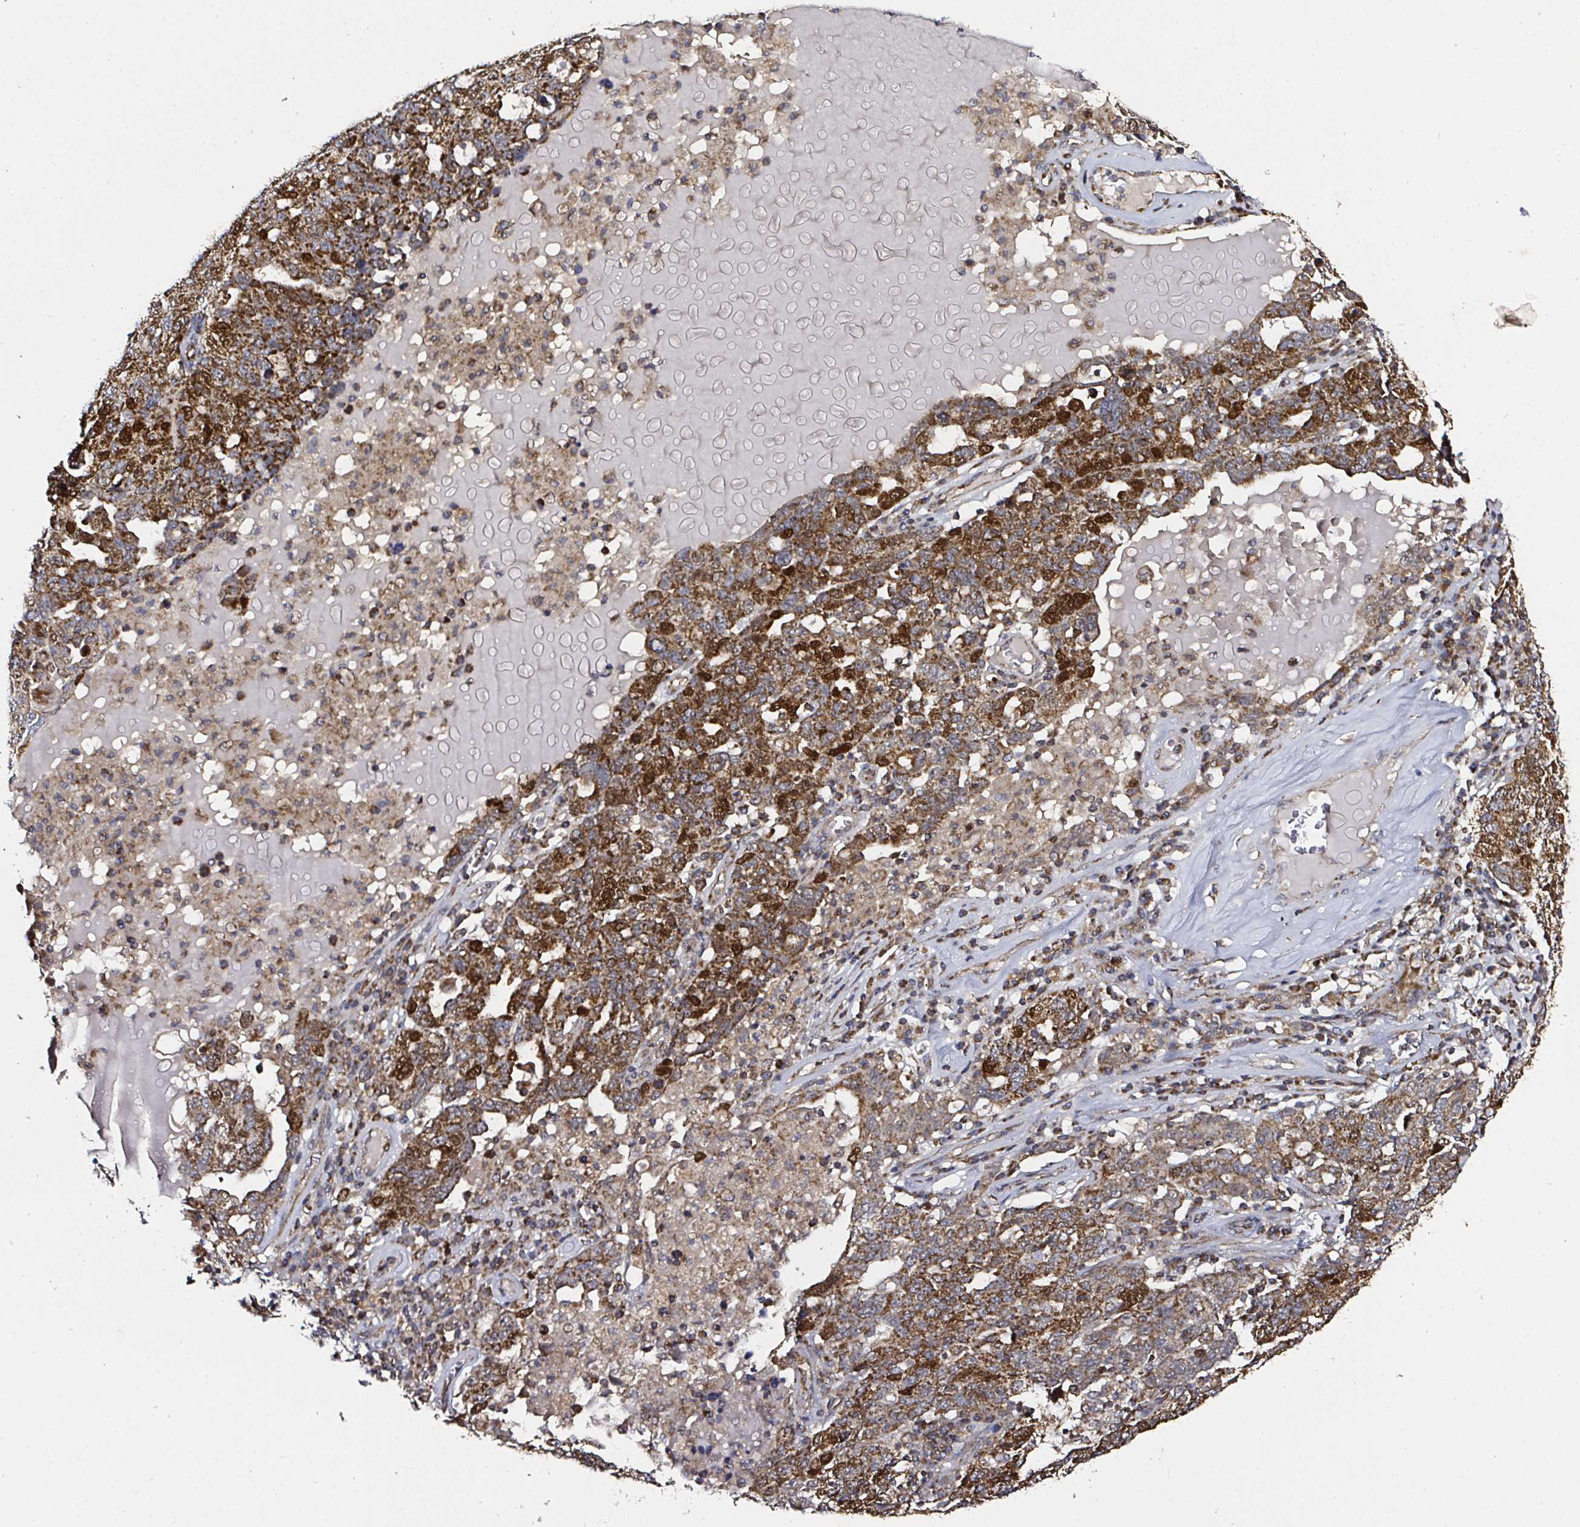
{"staining": {"intensity": "strong", "quantity": ">75%", "location": "cytoplasmic/membranous,nuclear"}, "tissue": "ovarian cancer", "cell_type": "Tumor cells", "image_type": "cancer", "snomed": [{"axis": "morphology", "description": "Carcinoma, endometroid"}, {"axis": "topography", "description": "Ovary"}], "caption": "Ovarian cancer tissue demonstrates strong cytoplasmic/membranous and nuclear positivity in about >75% of tumor cells", "gene": "ATAD3B", "patient": {"sex": "female", "age": 62}}